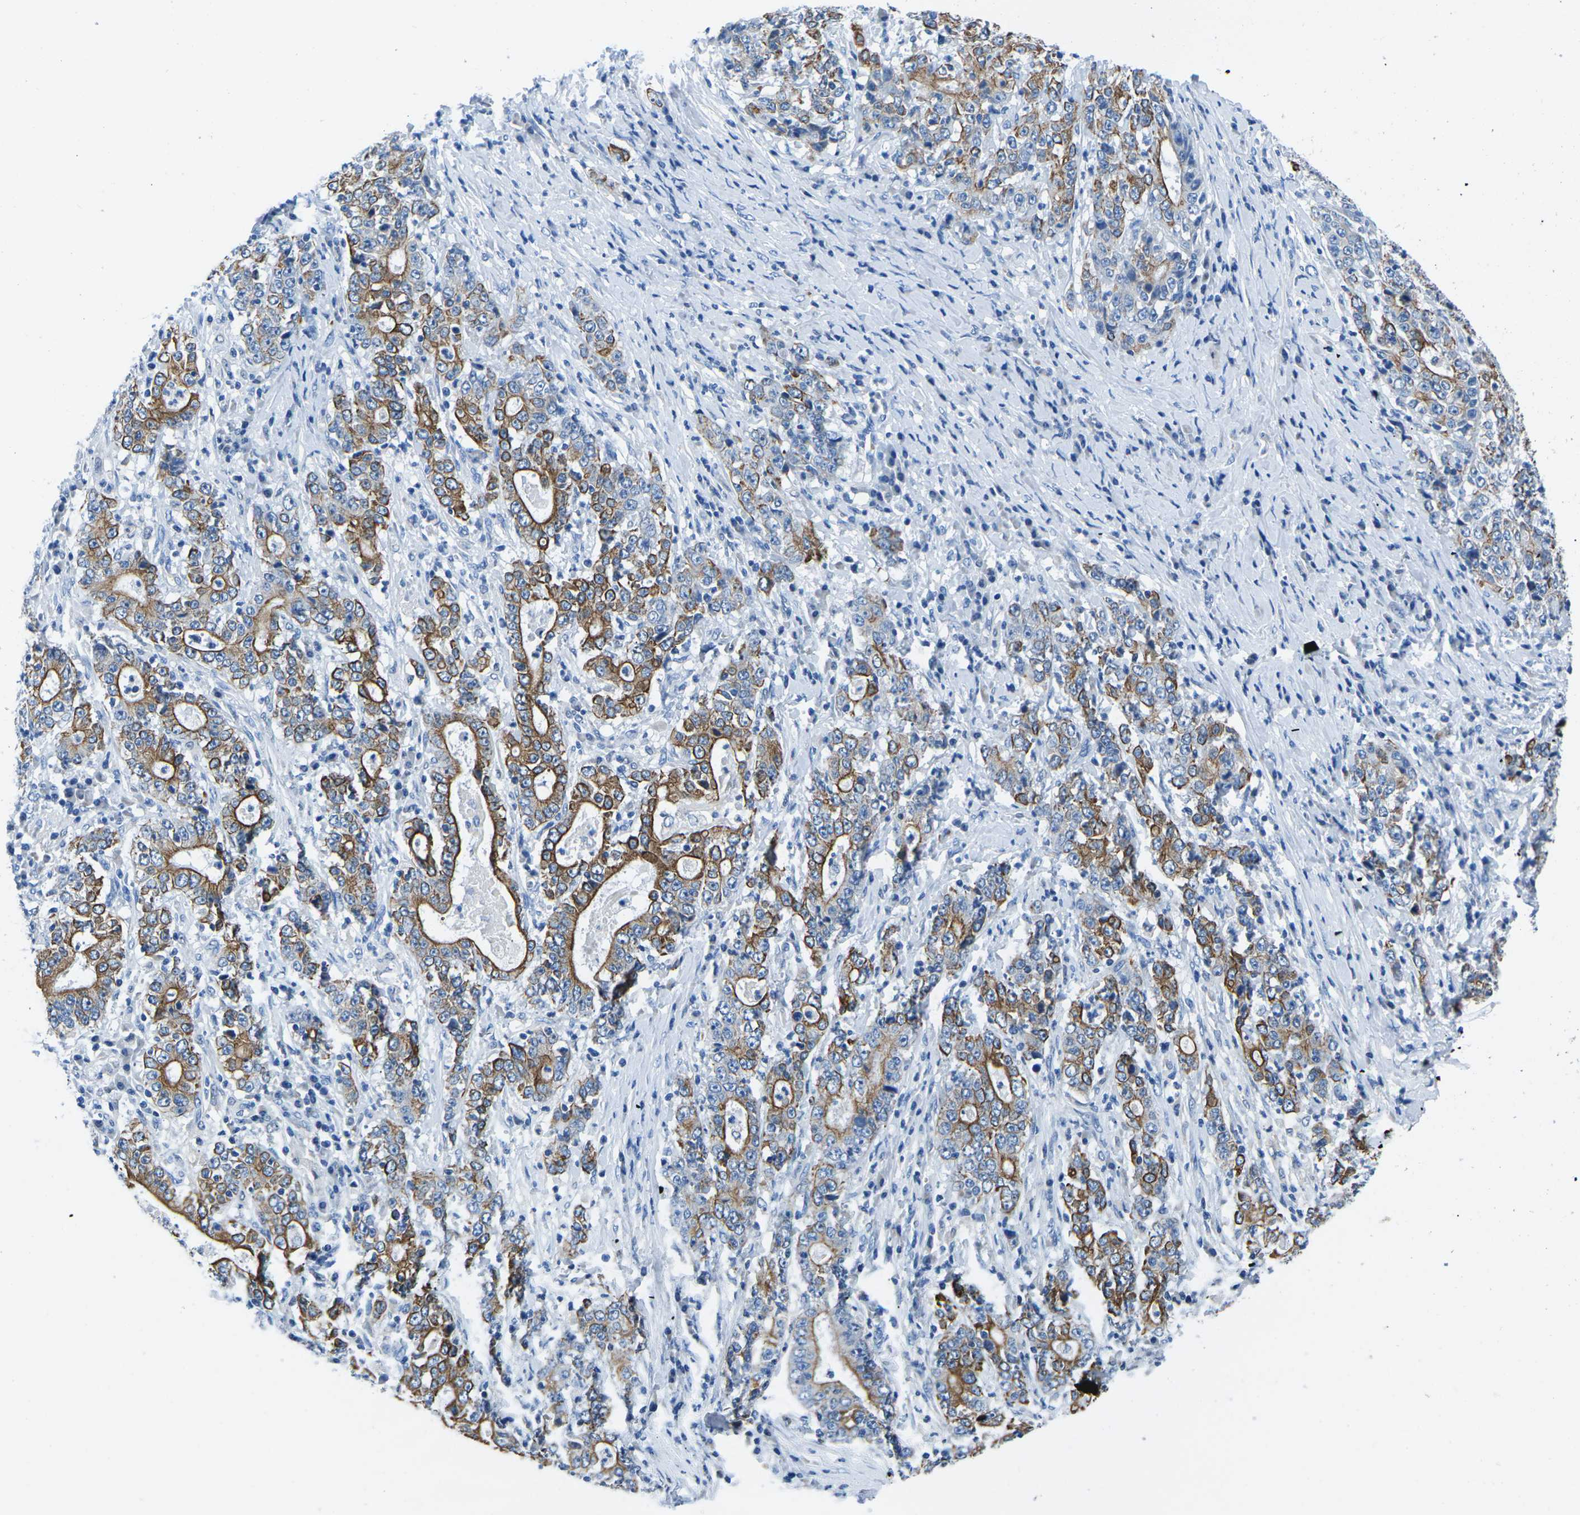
{"staining": {"intensity": "strong", "quantity": ">75%", "location": "cytoplasmic/membranous"}, "tissue": "stomach cancer", "cell_type": "Tumor cells", "image_type": "cancer", "snomed": [{"axis": "morphology", "description": "Normal tissue, NOS"}, {"axis": "morphology", "description": "Adenocarcinoma, NOS"}, {"axis": "topography", "description": "Stomach, upper"}, {"axis": "topography", "description": "Stomach"}], "caption": "Adenocarcinoma (stomach) stained with a protein marker displays strong staining in tumor cells.", "gene": "TM6SF1", "patient": {"sex": "male", "age": 59}}